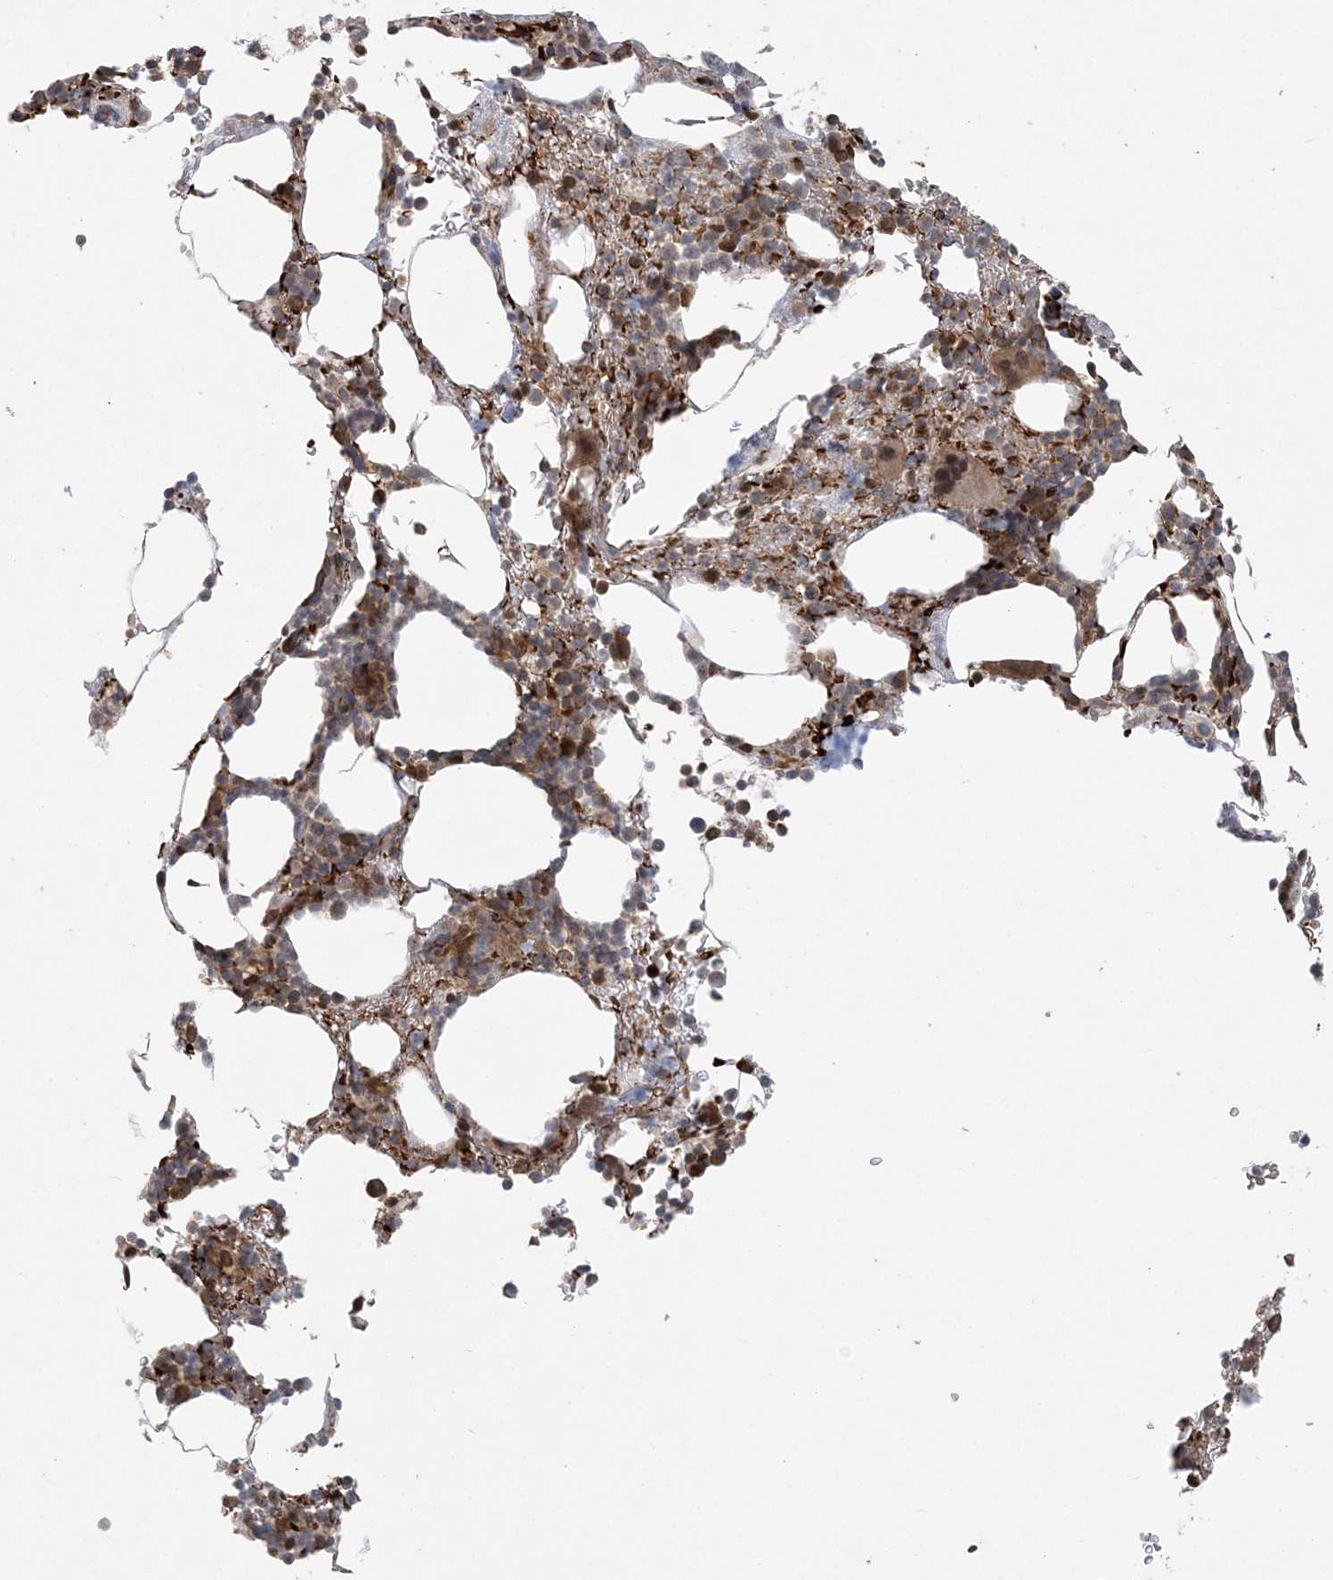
{"staining": {"intensity": "strong", "quantity": "25%-75%", "location": "cytoplasmic/membranous"}, "tissue": "bone marrow", "cell_type": "Hematopoietic cells", "image_type": "normal", "snomed": [{"axis": "morphology", "description": "Normal tissue, NOS"}, {"axis": "topography", "description": "Bone marrow"}], "caption": "Immunohistochemical staining of unremarkable bone marrow exhibits high levels of strong cytoplasmic/membranous expression in about 25%-75% of hematopoietic cells. (Brightfield microscopy of DAB IHC at high magnification).", "gene": "ABCF3", "patient": {"sex": "male"}}